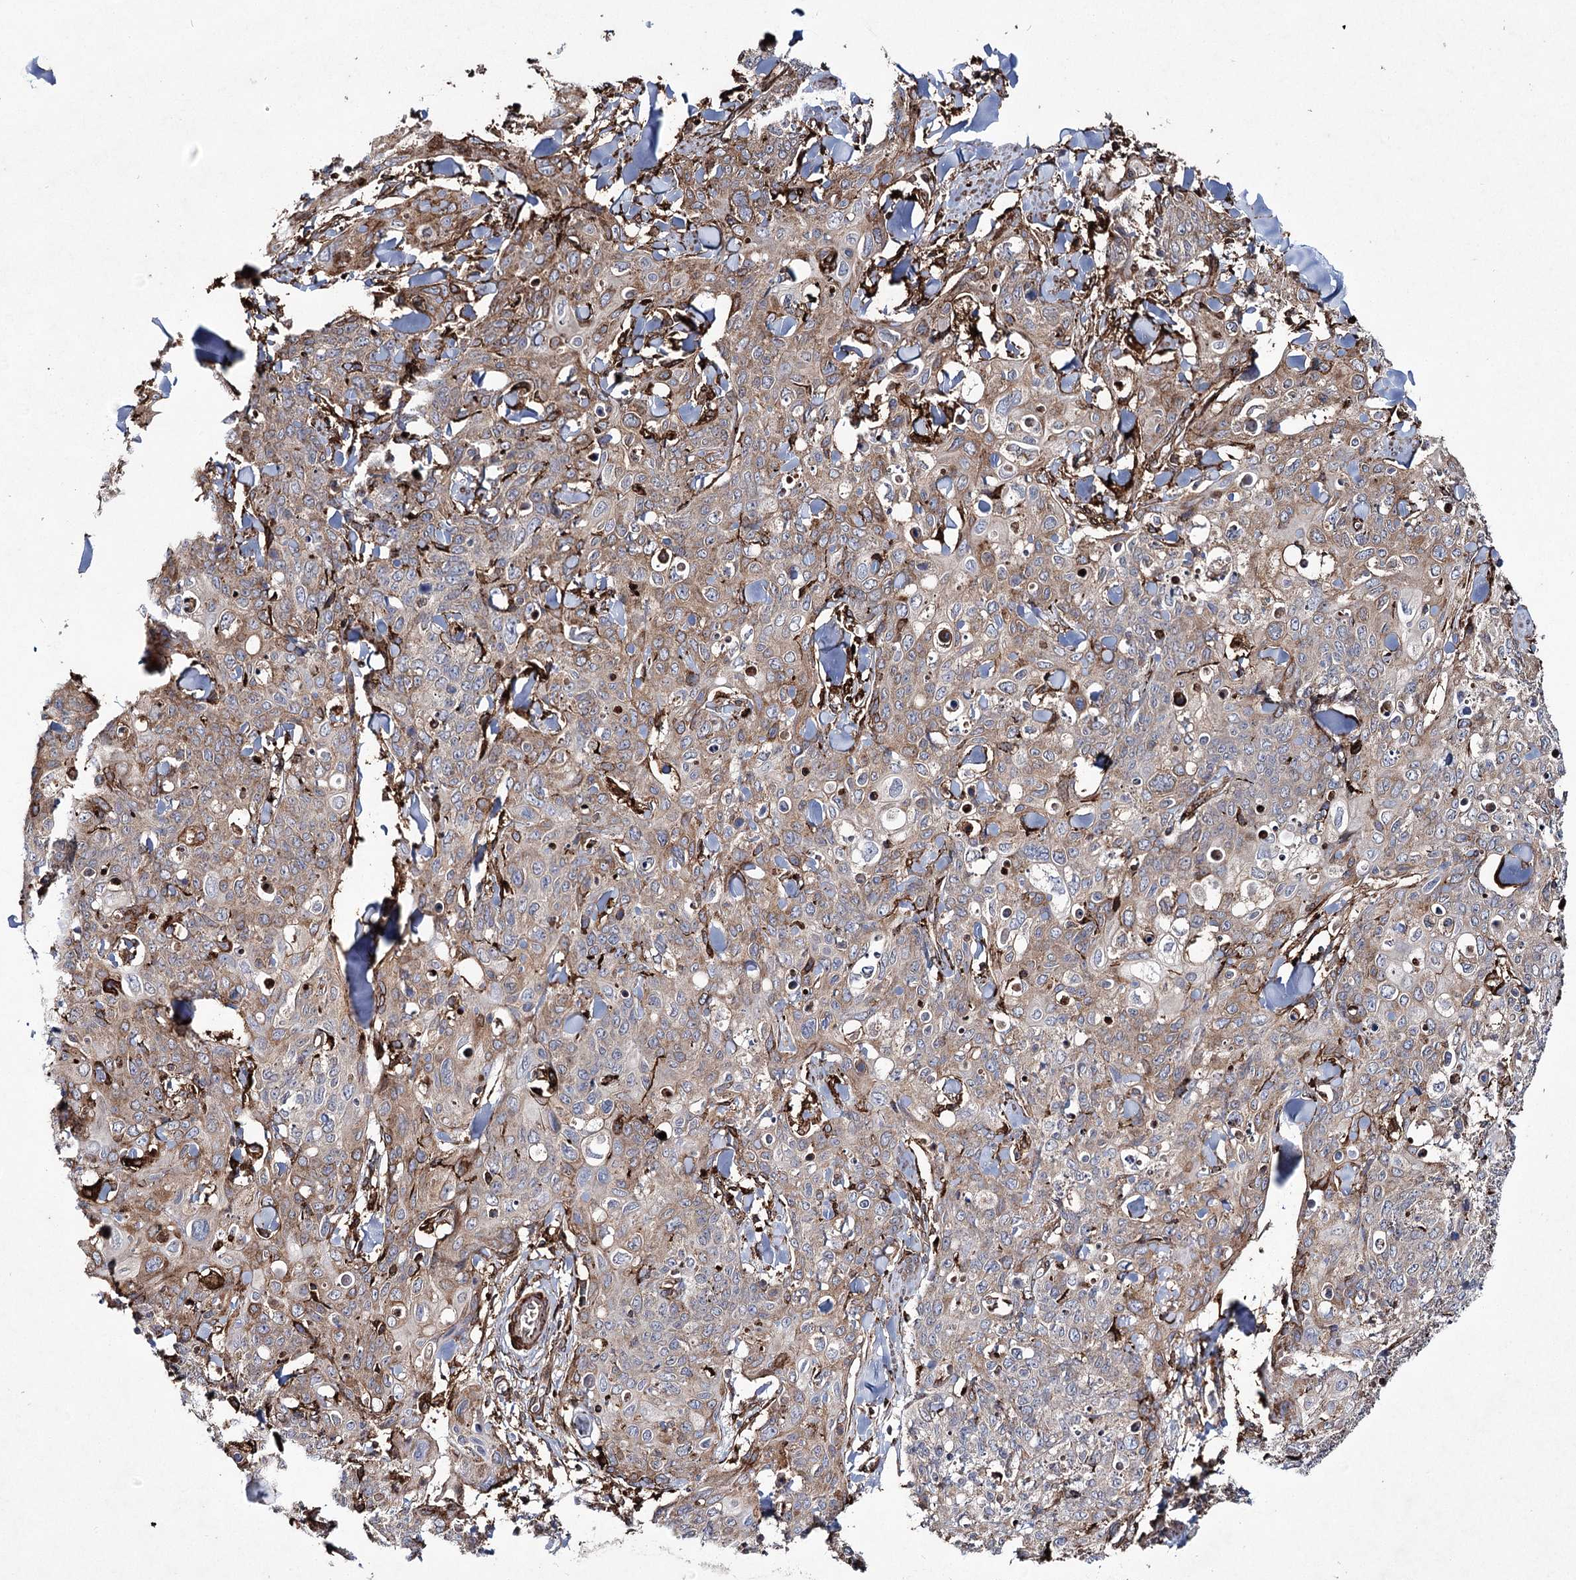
{"staining": {"intensity": "weak", "quantity": ">75%", "location": "cytoplasmic/membranous"}, "tissue": "skin cancer", "cell_type": "Tumor cells", "image_type": "cancer", "snomed": [{"axis": "morphology", "description": "Squamous cell carcinoma, NOS"}, {"axis": "topography", "description": "Skin"}, {"axis": "topography", "description": "Vulva"}], "caption": "Immunohistochemical staining of human skin squamous cell carcinoma demonstrates low levels of weak cytoplasmic/membranous staining in approximately >75% of tumor cells.", "gene": "DCUN1D4", "patient": {"sex": "female", "age": 85}}